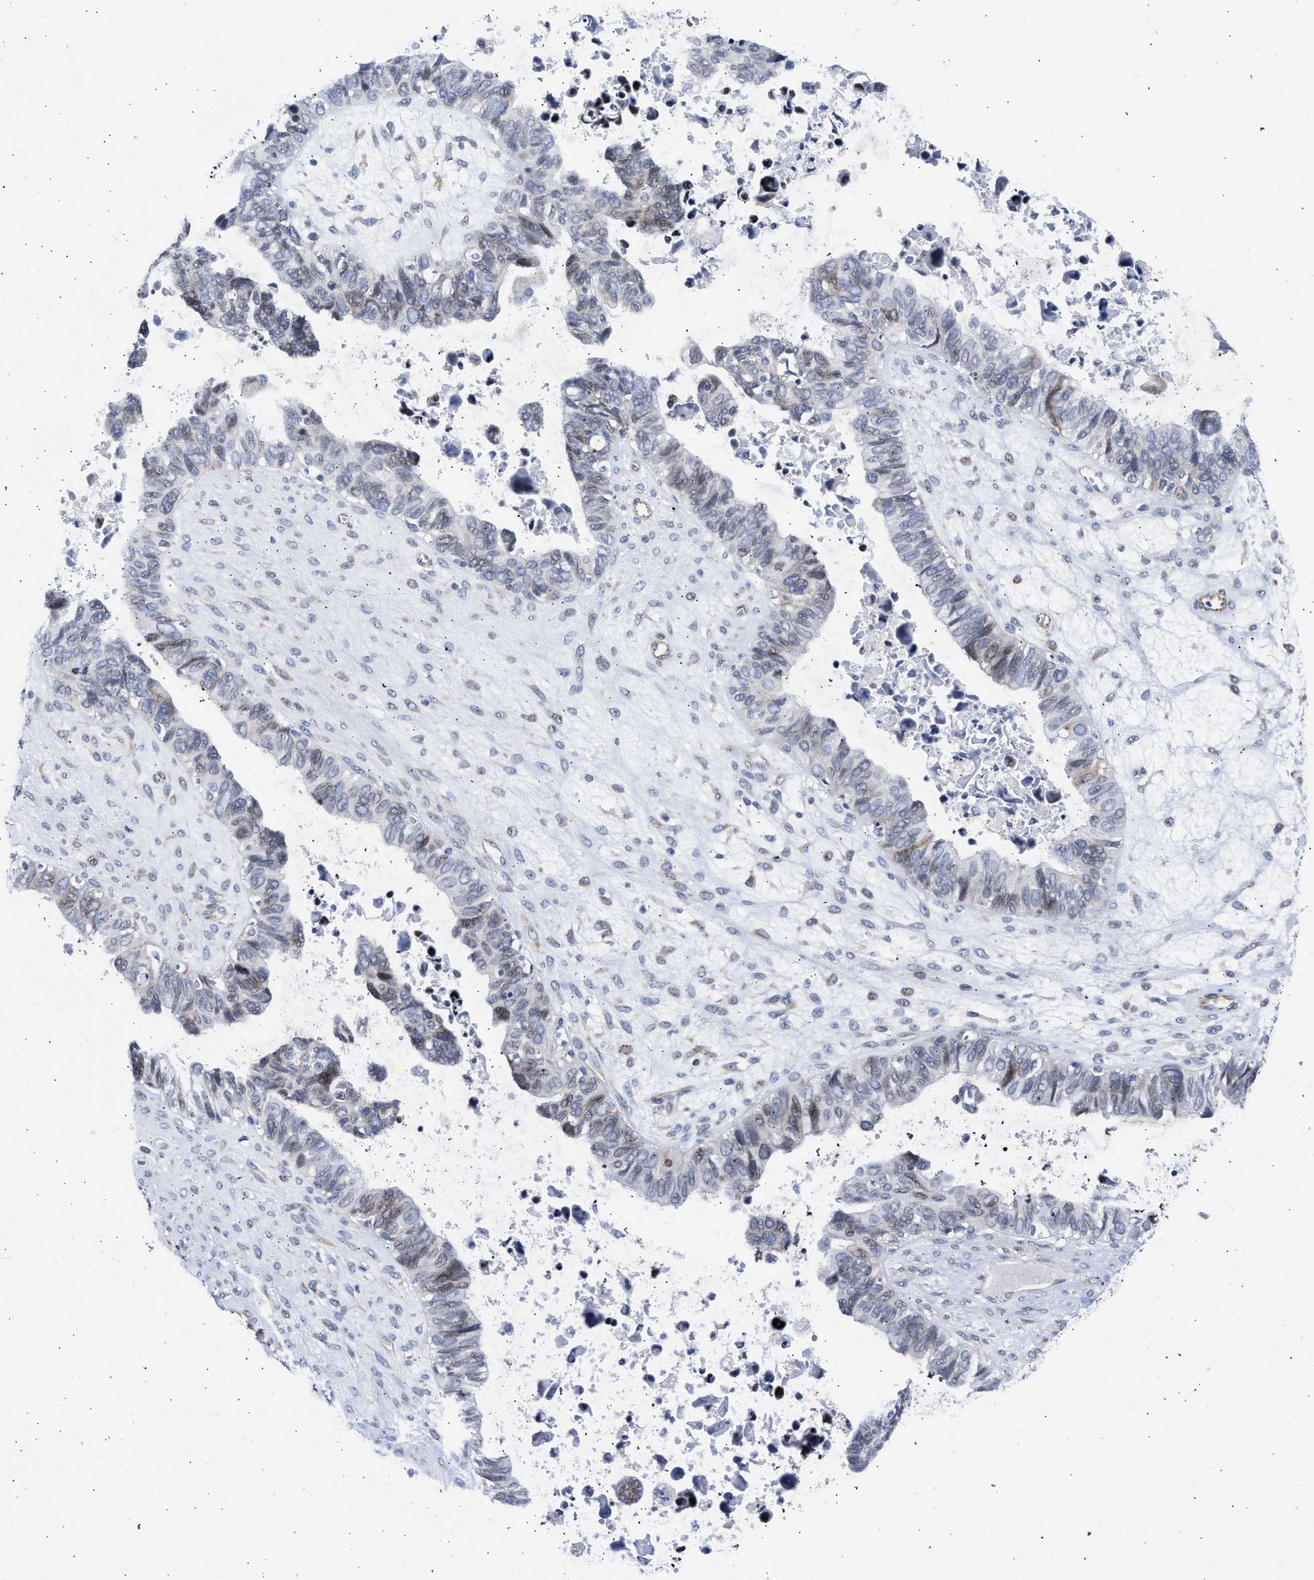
{"staining": {"intensity": "weak", "quantity": "<25%", "location": "cytoplasmic/membranous,nuclear"}, "tissue": "ovarian cancer", "cell_type": "Tumor cells", "image_type": "cancer", "snomed": [{"axis": "morphology", "description": "Cystadenocarcinoma, serous, NOS"}, {"axis": "topography", "description": "Ovary"}], "caption": "Immunohistochemistry histopathology image of neoplastic tissue: human serous cystadenocarcinoma (ovarian) stained with DAB (3,3'-diaminobenzidine) exhibits no significant protein expression in tumor cells.", "gene": "NUP35", "patient": {"sex": "female", "age": 79}}